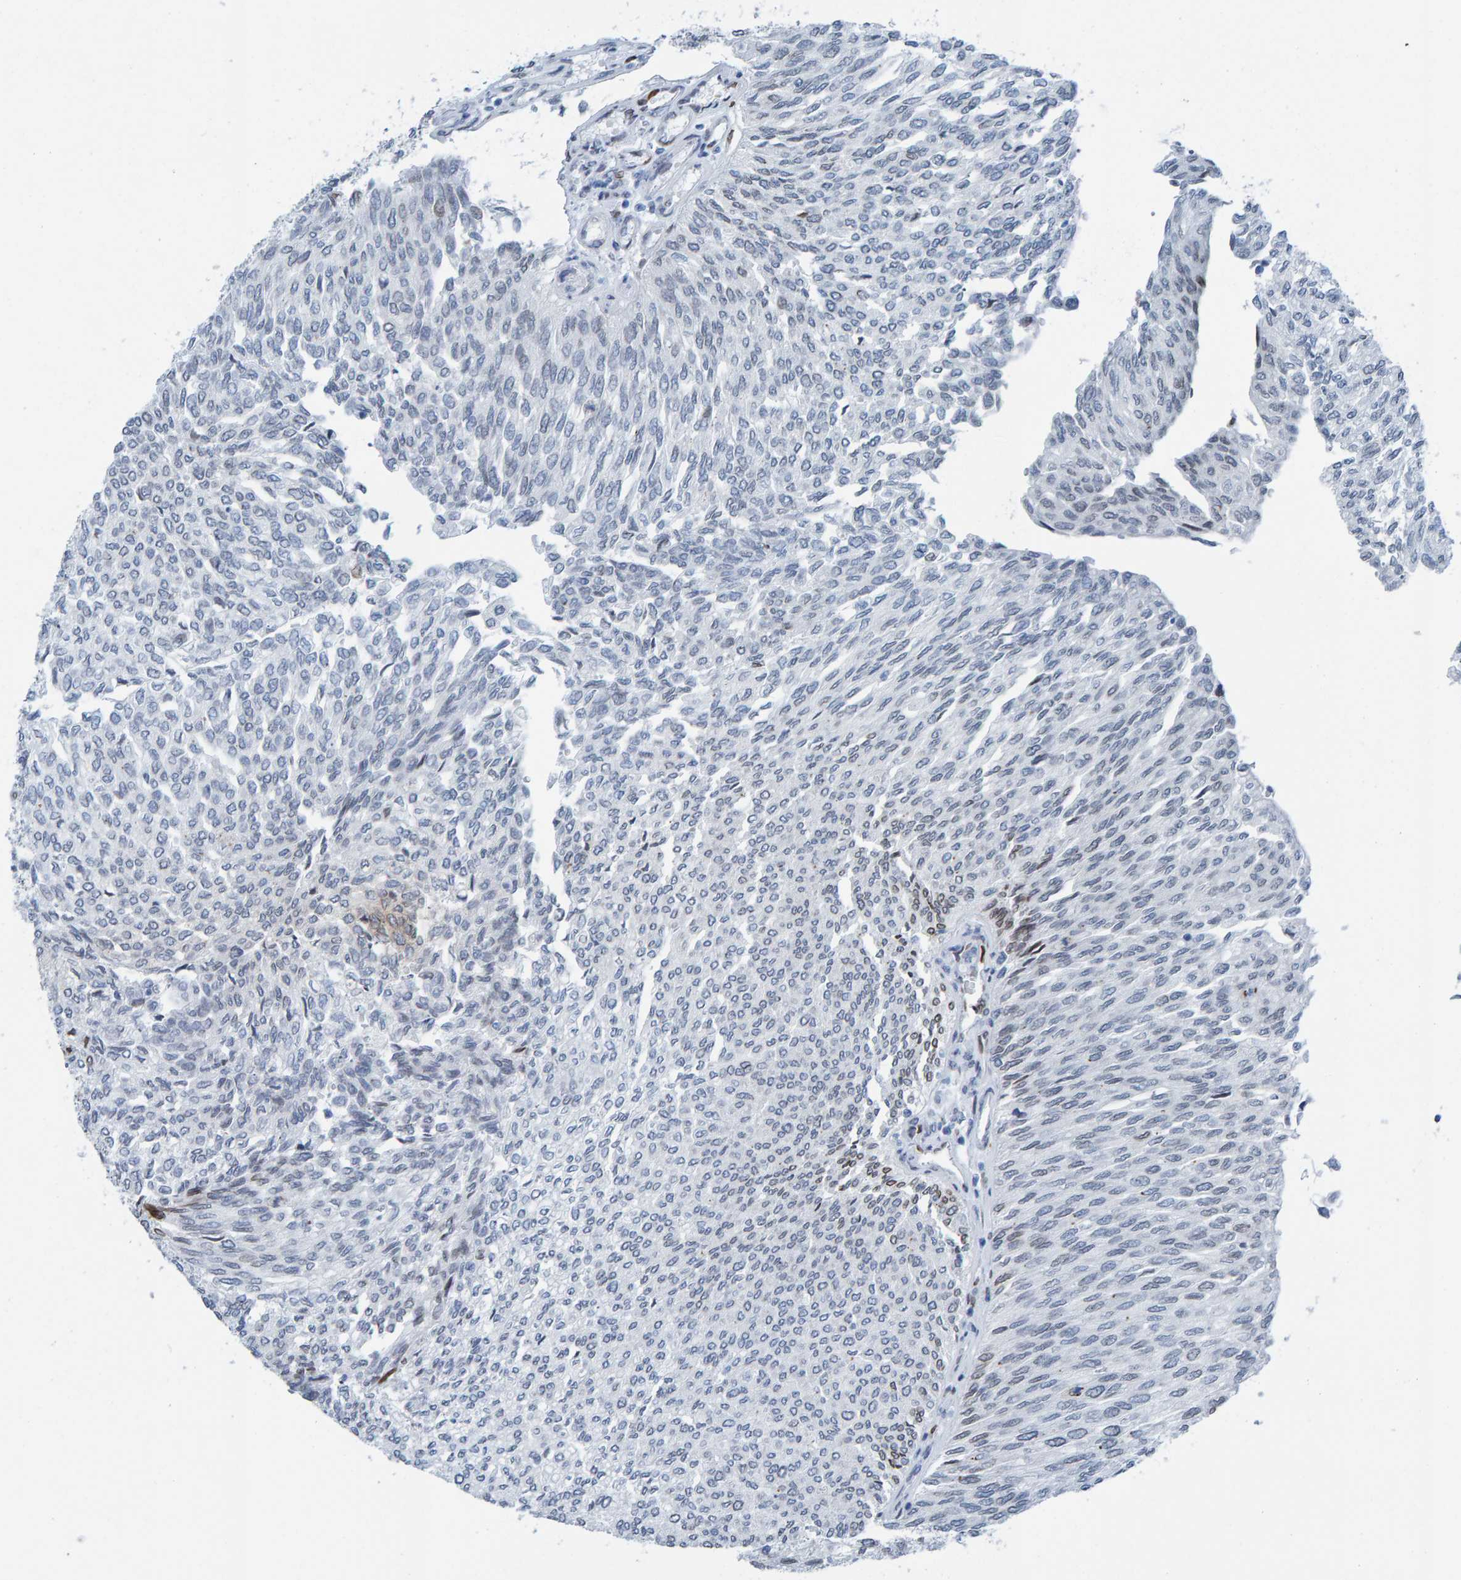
{"staining": {"intensity": "weak", "quantity": "<25%", "location": "cytoplasmic/membranous,nuclear"}, "tissue": "urothelial cancer", "cell_type": "Tumor cells", "image_type": "cancer", "snomed": [{"axis": "morphology", "description": "Urothelial carcinoma, Low grade"}, {"axis": "topography", "description": "Urinary bladder"}], "caption": "There is no significant expression in tumor cells of urothelial carcinoma (low-grade).", "gene": "LMNB2", "patient": {"sex": "female", "age": 79}}